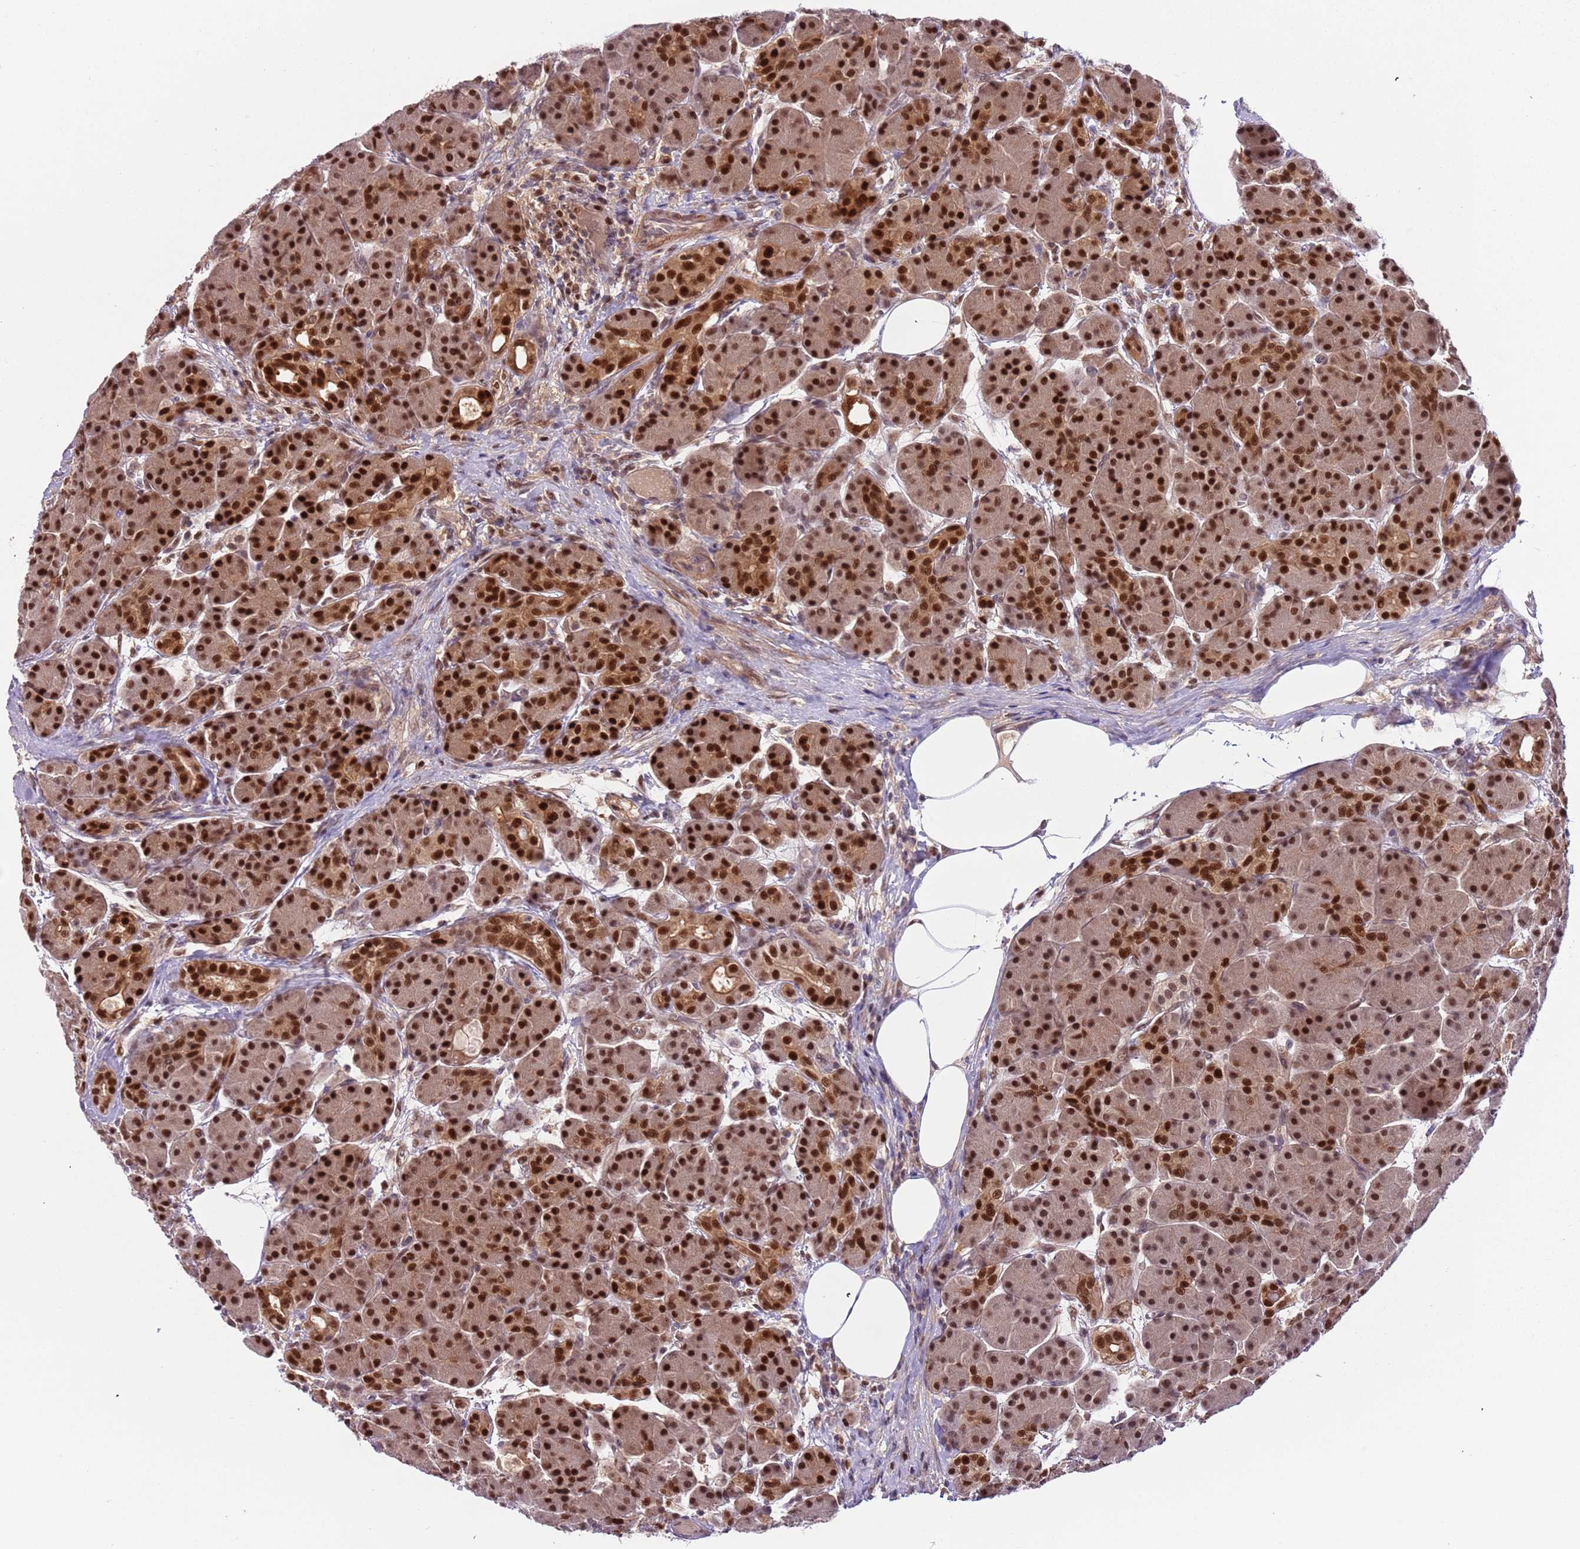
{"staining": {"intensity": "strong", "quantity": ">75%", "location": "cytoplasmic/membranous,nuclear"}, "tissue": "pancreas", "cell_type": "Exocrine glandular cells", "image_type": "normal", "snomed": [{"axis": "morphology", "description": "Normal tissue, NOS"}, {"axis": "topography", "description": "Pancreas"}], "caption": "Immunohistochemical staining of benign human pancreas shows high levels of strong cytoplasmic/membranous,nuclear expression in about >75% of exocrine glandular cells. Ihc stains the protein of interest in brown and the nuclei are stained blue.", "gene": "RMND5B", "patient": {"sex": "male", "age": 63}}